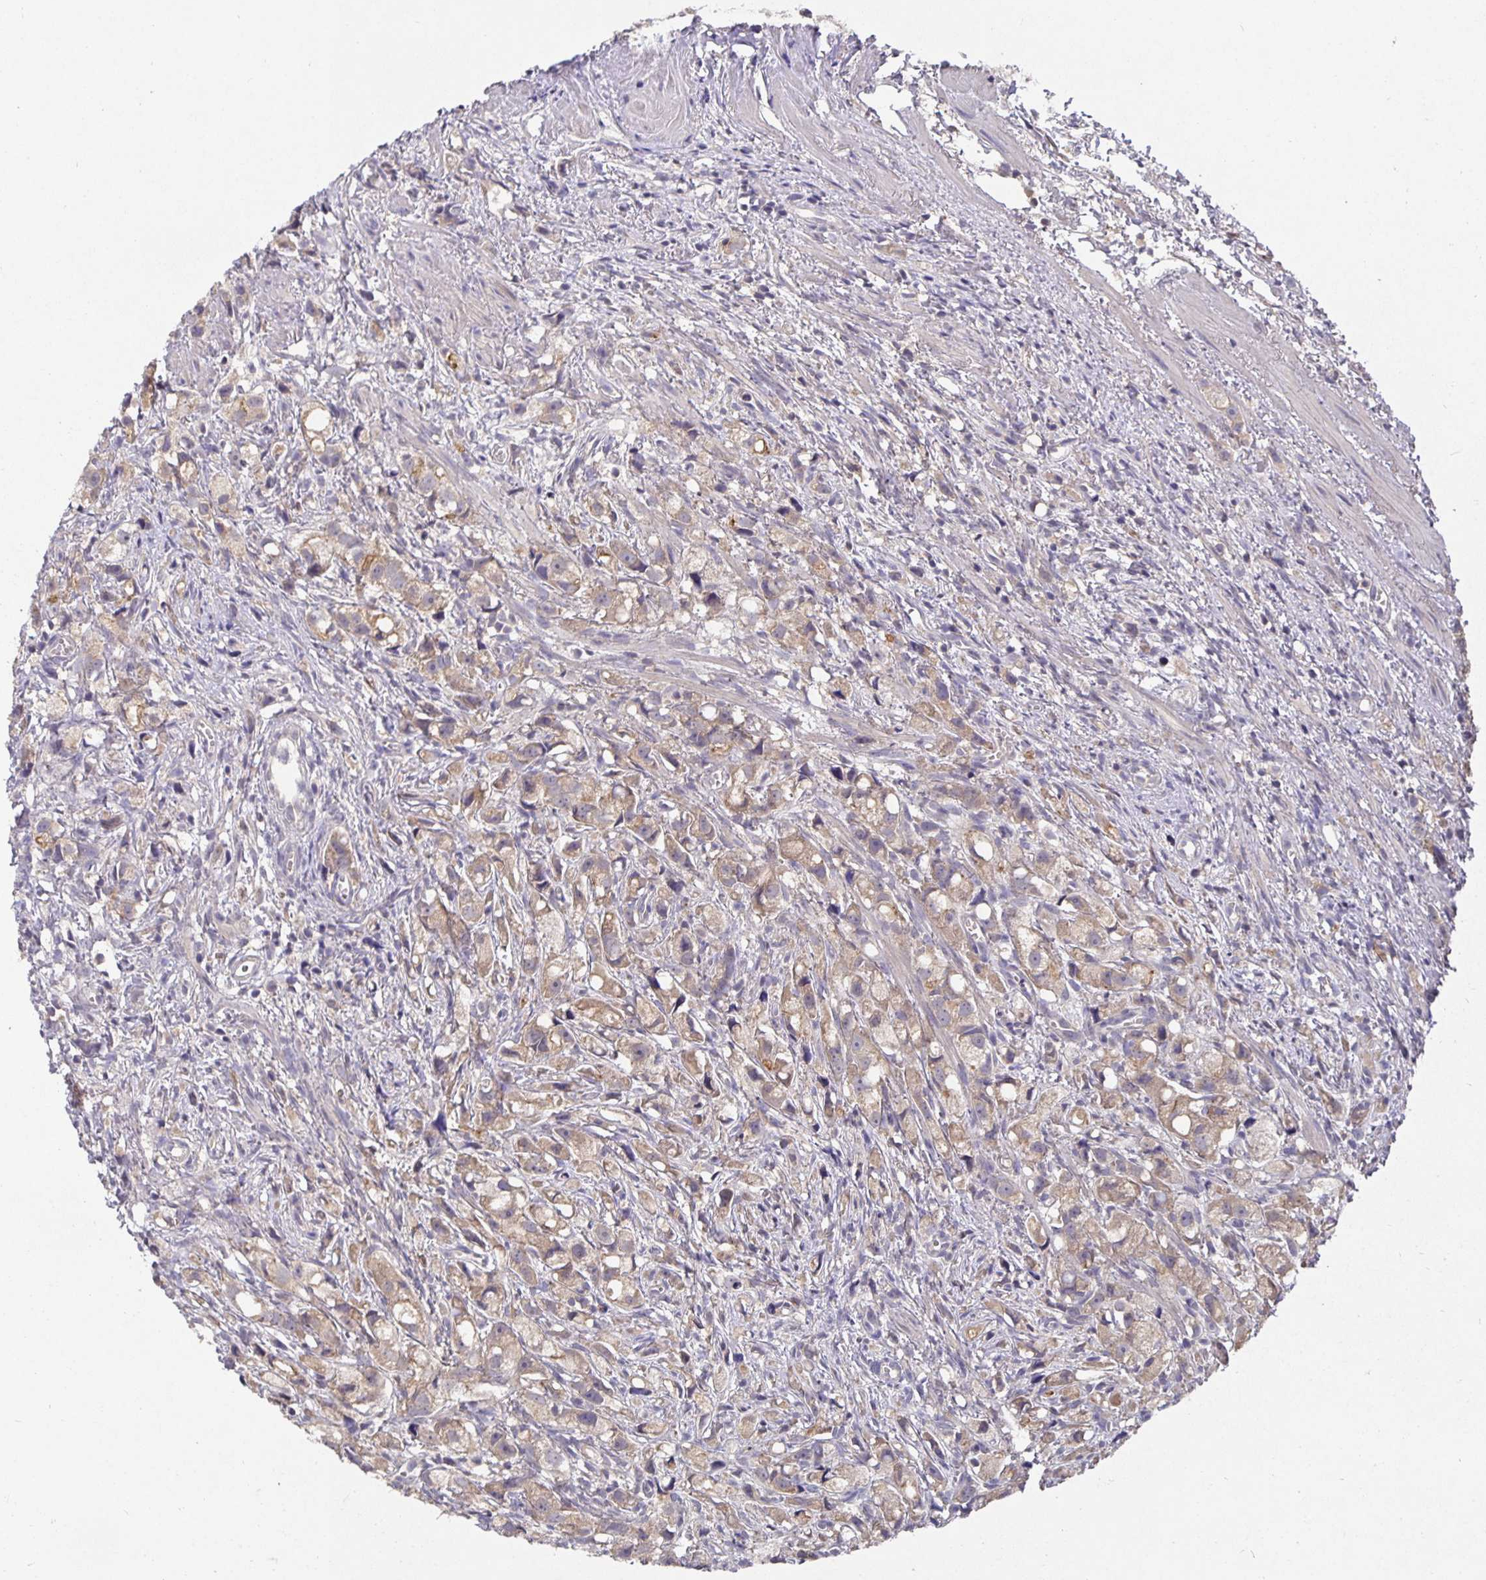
{"staining": {"intensity": "weak", "quantity": "25%-75%", "location": "cytoplasmic/membranous"}, "tissue": "prostate cancer", "cell_type": "Tumor cells", "image_type": "cancer", "snomed": [{"axis": "morphology", "description": "Adenocarcinoma, High grade"}, {"axis": "topography", "description": "Prostate"}], "caption": "Protein expression analysis of human adenocarcinoma (high-grade) (prostate) reveals weak cytoplasmic/membranous staining in about 25%-75% of tumor cells.", "gene": "HEPN1", "patient": {"sex": "male", "age": 75}}